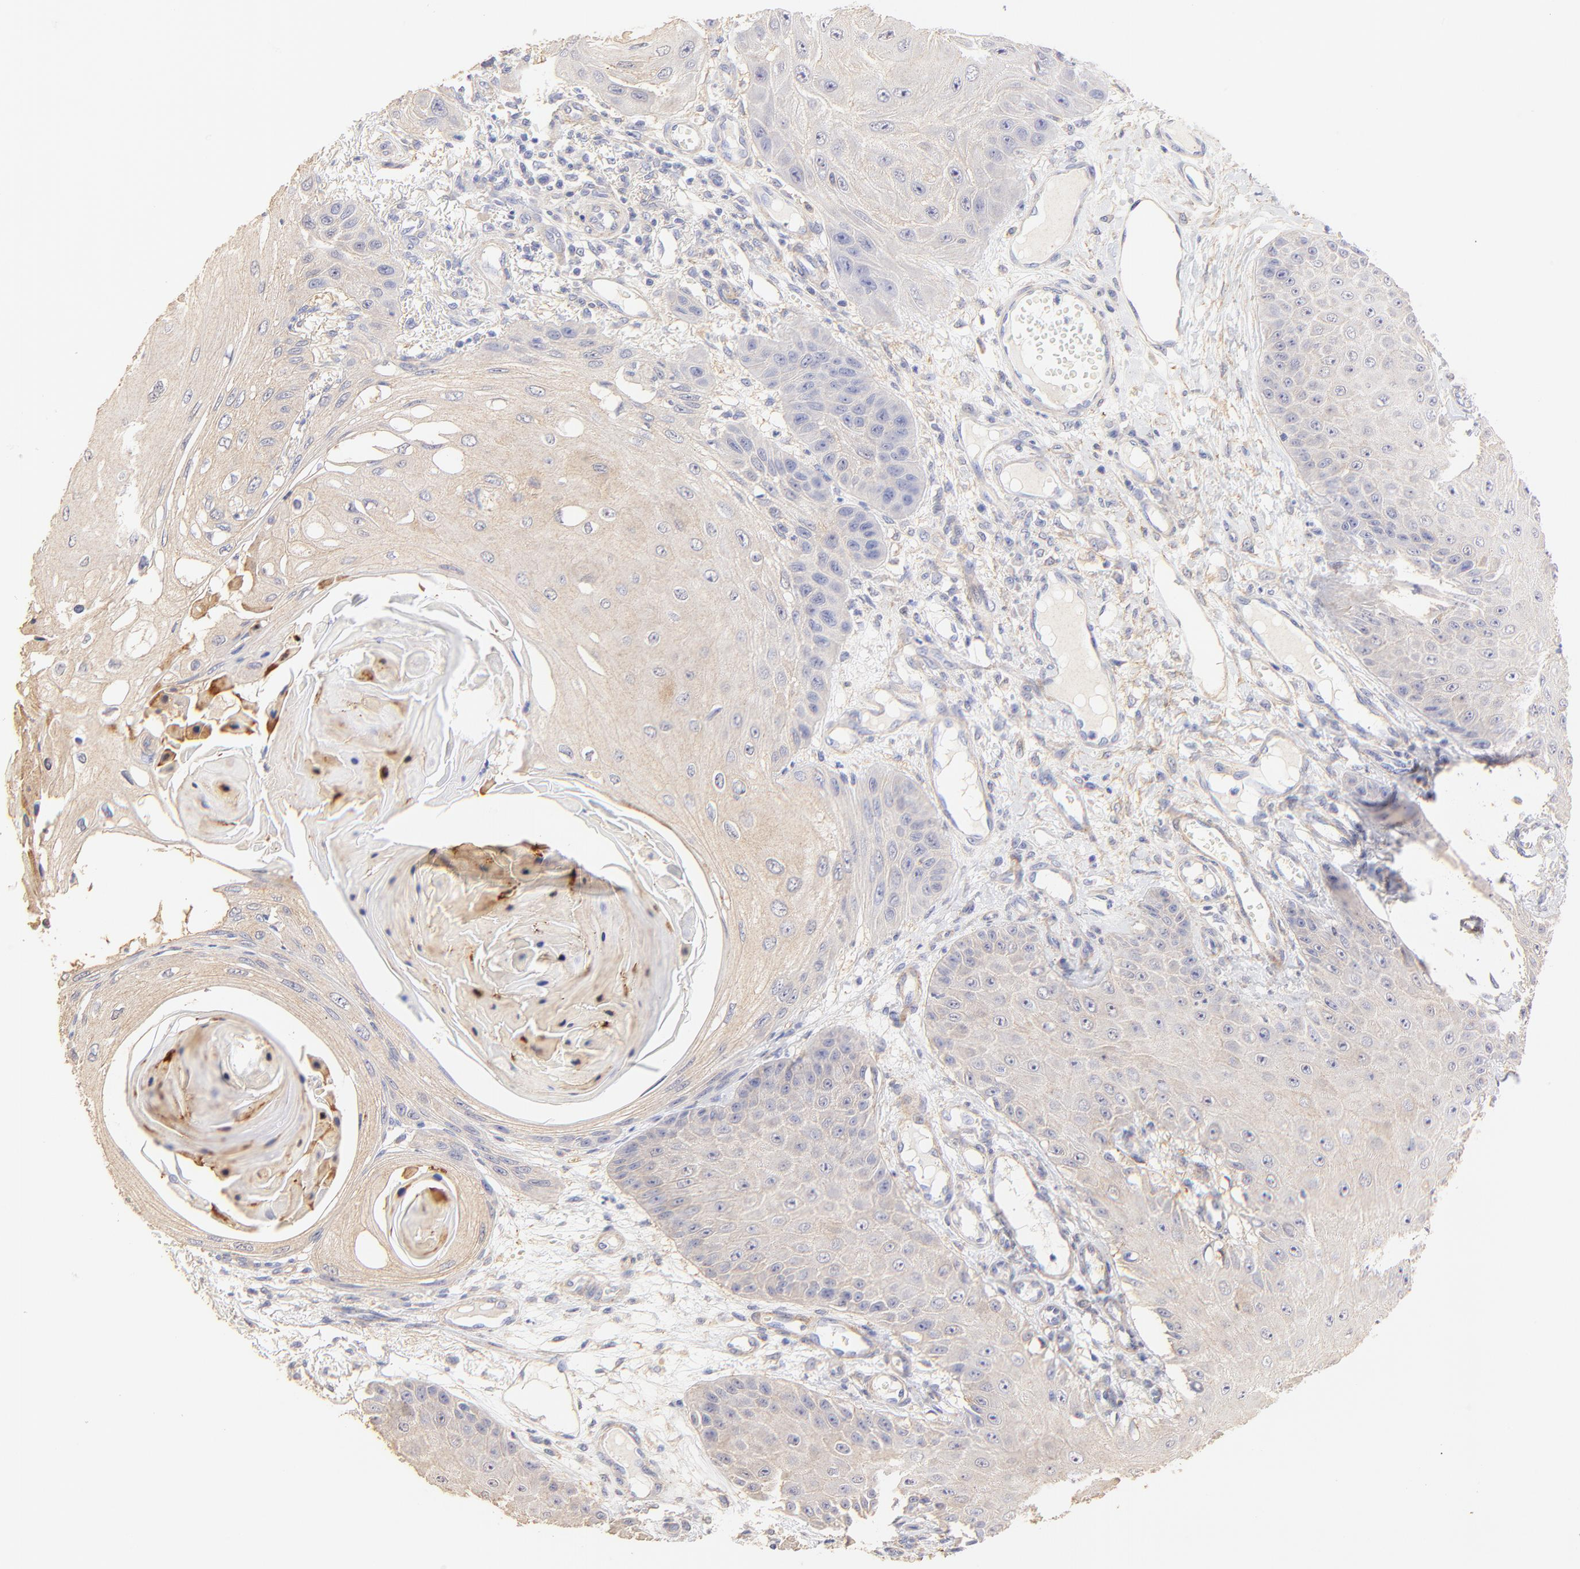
{"staining": {"intensity": "weak", "quantity": "25%-75%", "location": "cytoplasmic/membranous"}, "tissue": "skin cancer", "cell_type": "Tumor cells", "image_type": "cancer", "snomed": [{"axis": "morphology", "description": "Squamous cell carcinoma, NOS"}, {"axis": "topography", "description": "Skin"}], "caption": "Tumor cells demonstrate low levels of weak cytoplasmic/membranous staining in about 25%-75% of cells in human skin cancer.", "gene": "ACTRT1", "patient": {"sex": "female", "age": 40}}